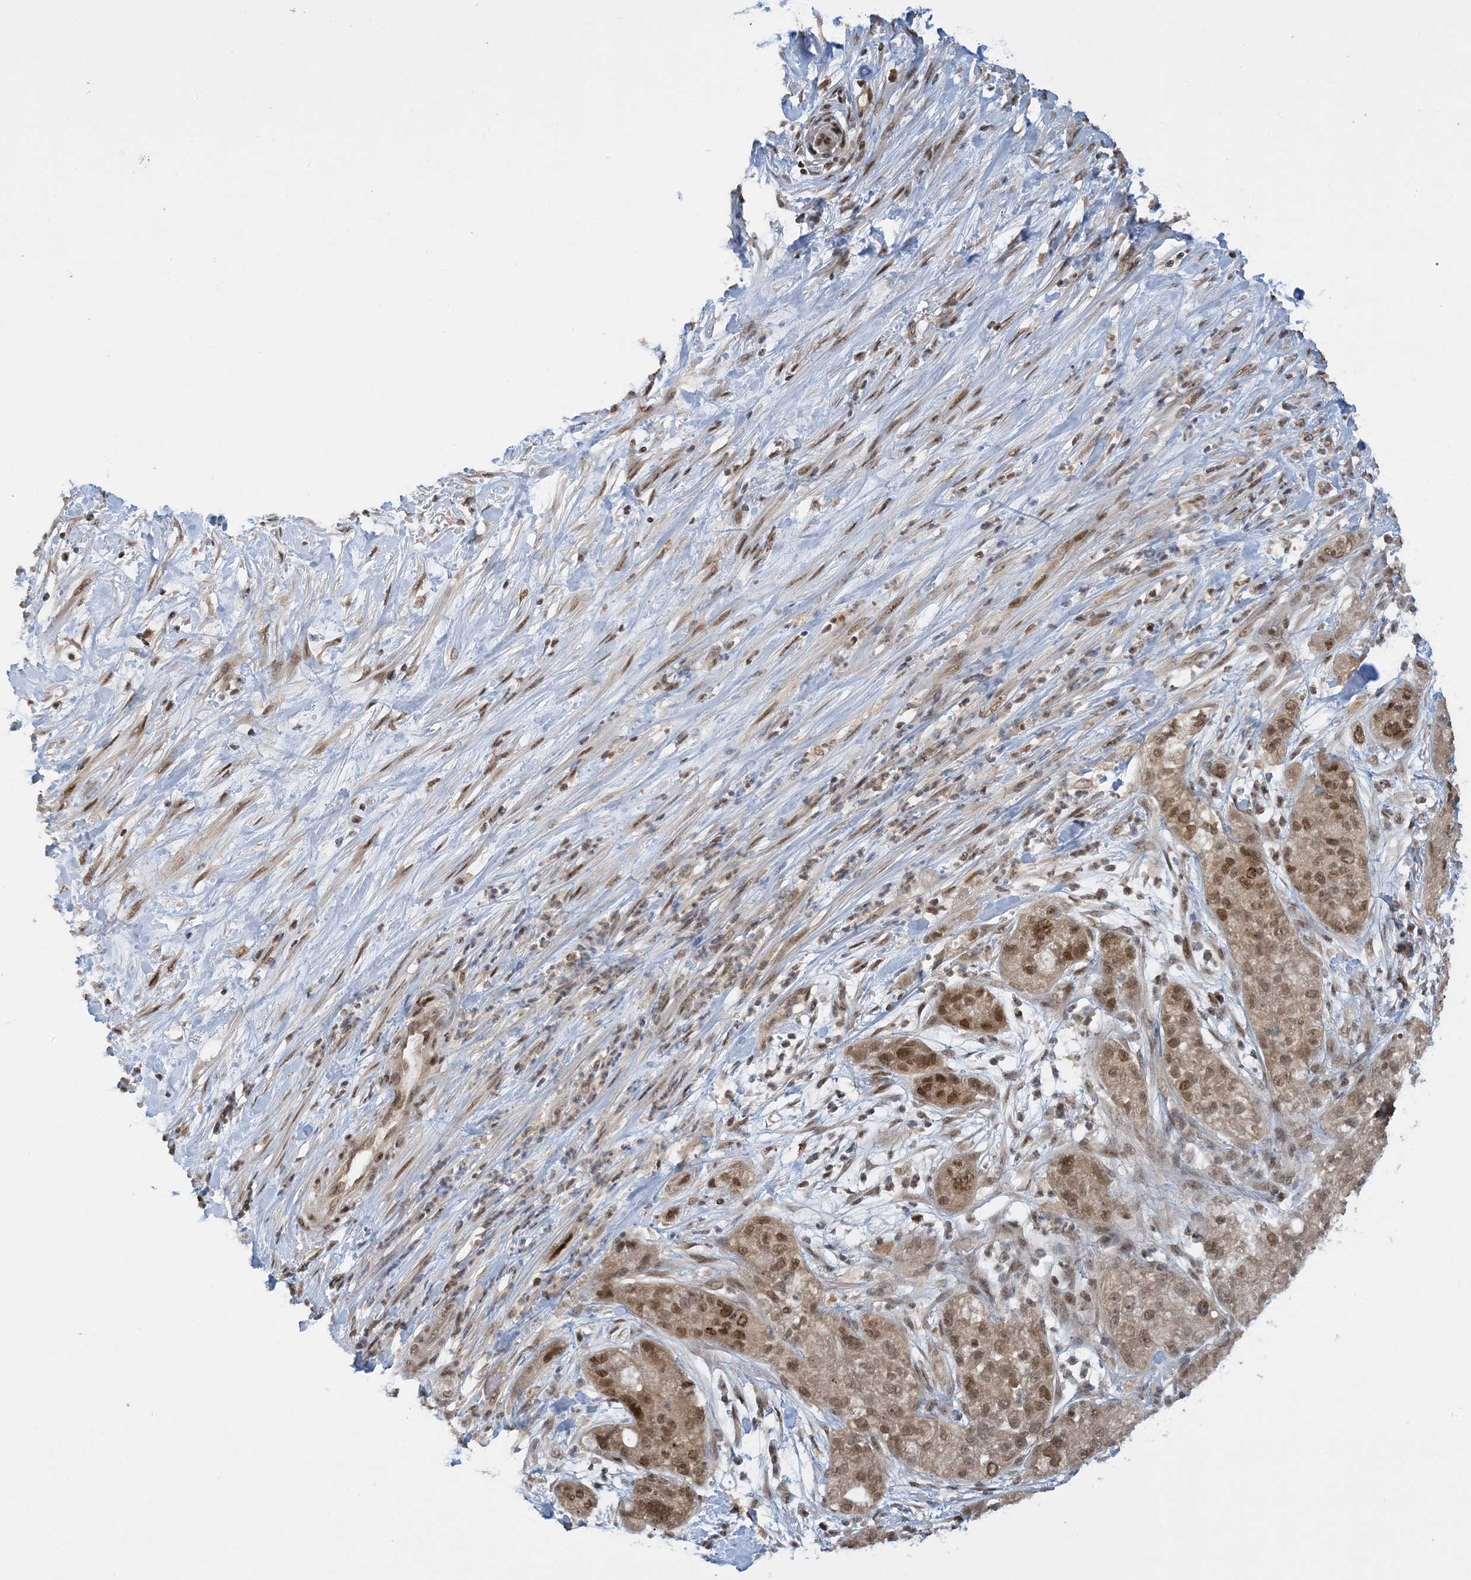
{"staining": {"intensity": "moderate", "quantity": ">75%", "location": "cytoplasmic/membranous,nuclear"}, "tissue": "pancreatic cancer", "cell_type": "Tumor cells", "image_type": "cancer", "snomed": [{"axis": "morphology", "description": "Adenocarcinoma, NOS"}, {"axis": "topography", "description": "Pancreas"}], "caption": "IHC (DAB (3,3'-diaminobenzidine)) staining of adenocarcinoma (pancreatic) demonstrates moderate cytoplasmic/membranous and nuclear protein positivity in approximately >75% of tumor cells.", "gene": "ACYP2", "patient": {"sex": "female", "age": 78}}